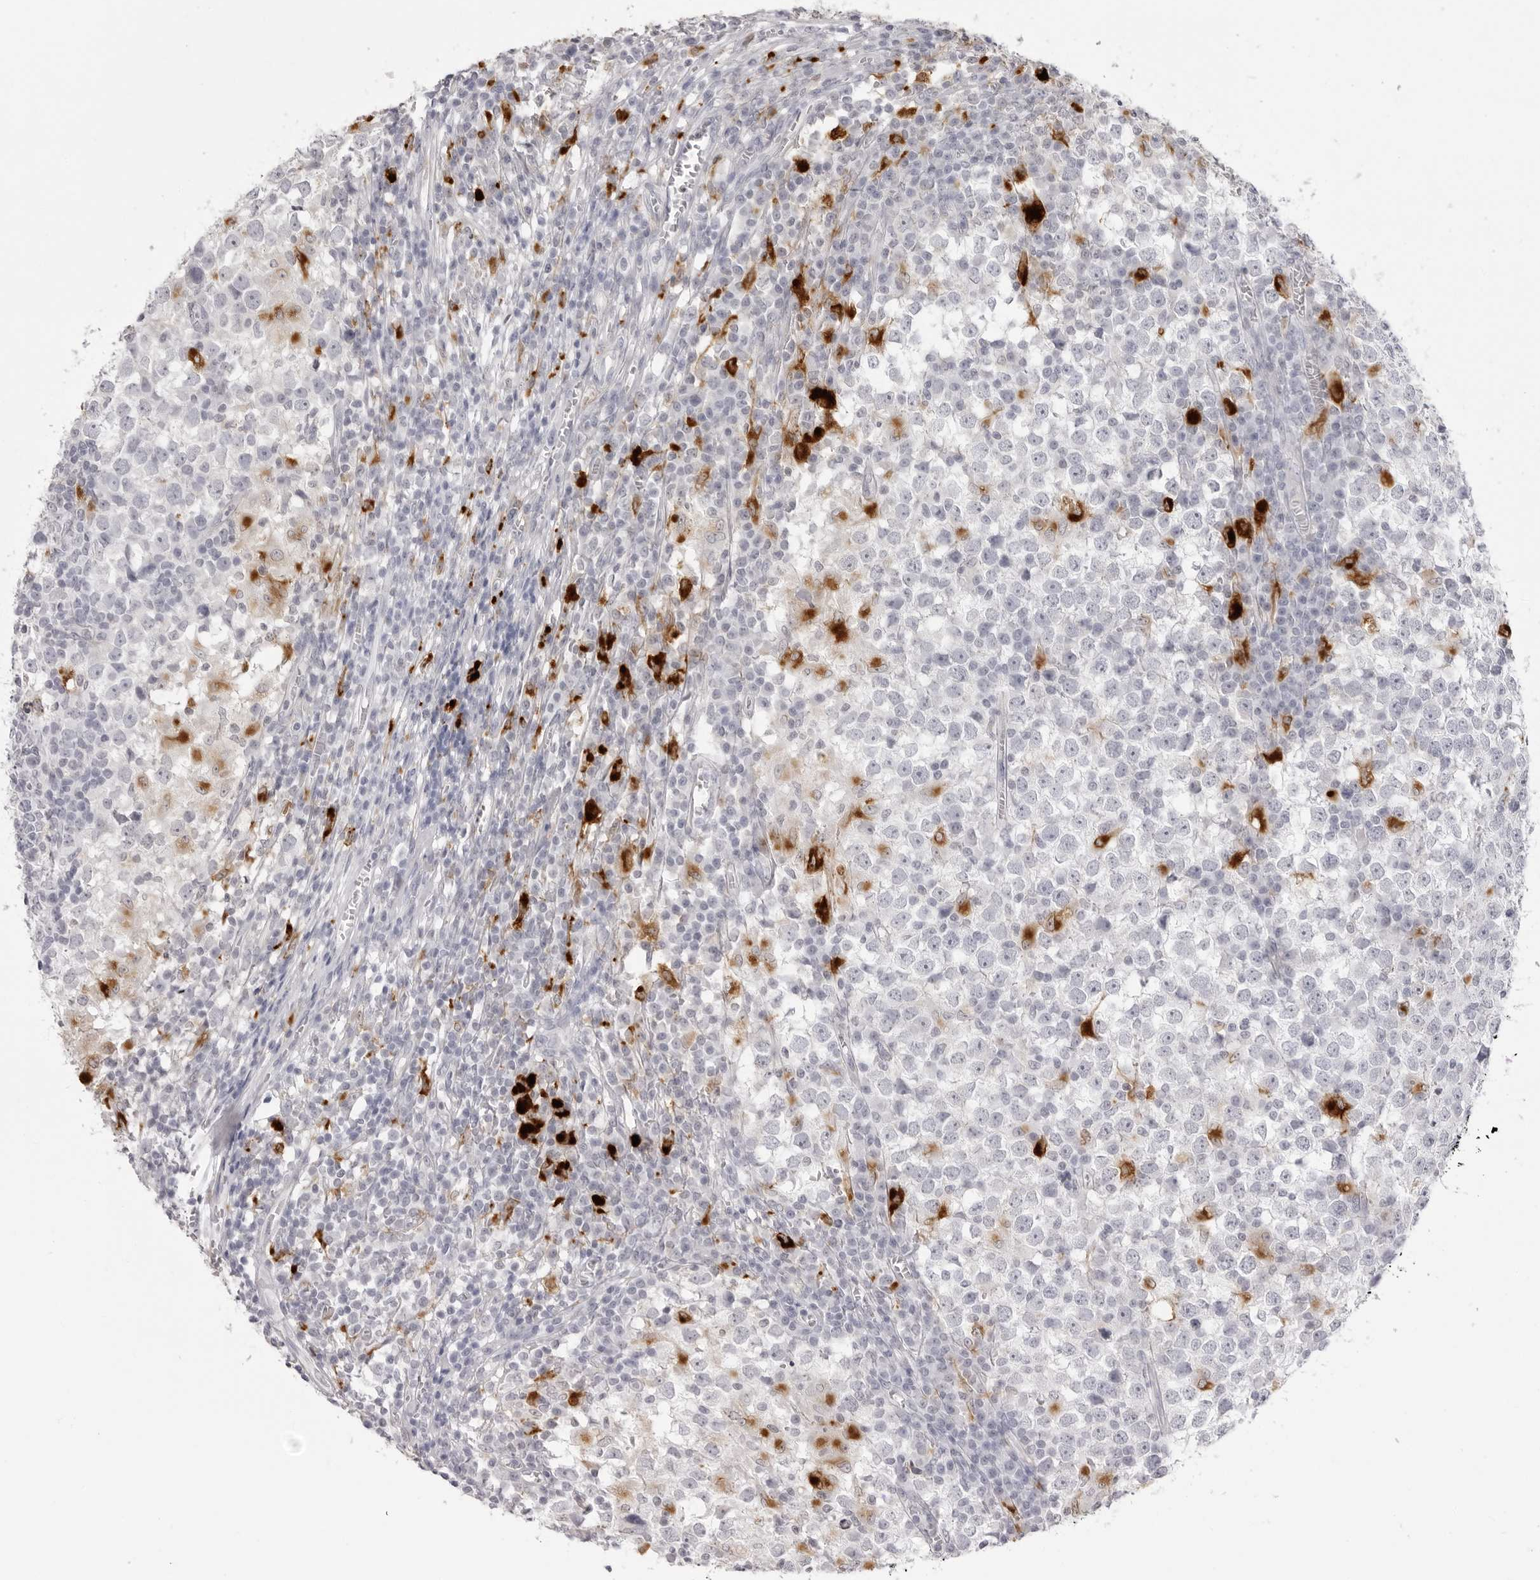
{"staining": {"intensity": "negative", "quantity": "none", "location": "none"}, "tissue": "testis cancer", "cell_type": "Tumor cells", "image_type": "cancer", "snomed": [{"axis": "morphology", "description": "Seminoma, NOS"}, {"axis": "topography", "description": "Testis"}], "caption": "An image of seminoma (testis) stained for a protein reveals no brown staining in tumor cells.", "gene": "IL25", "patient": {"sex": "male", "age": 65}}